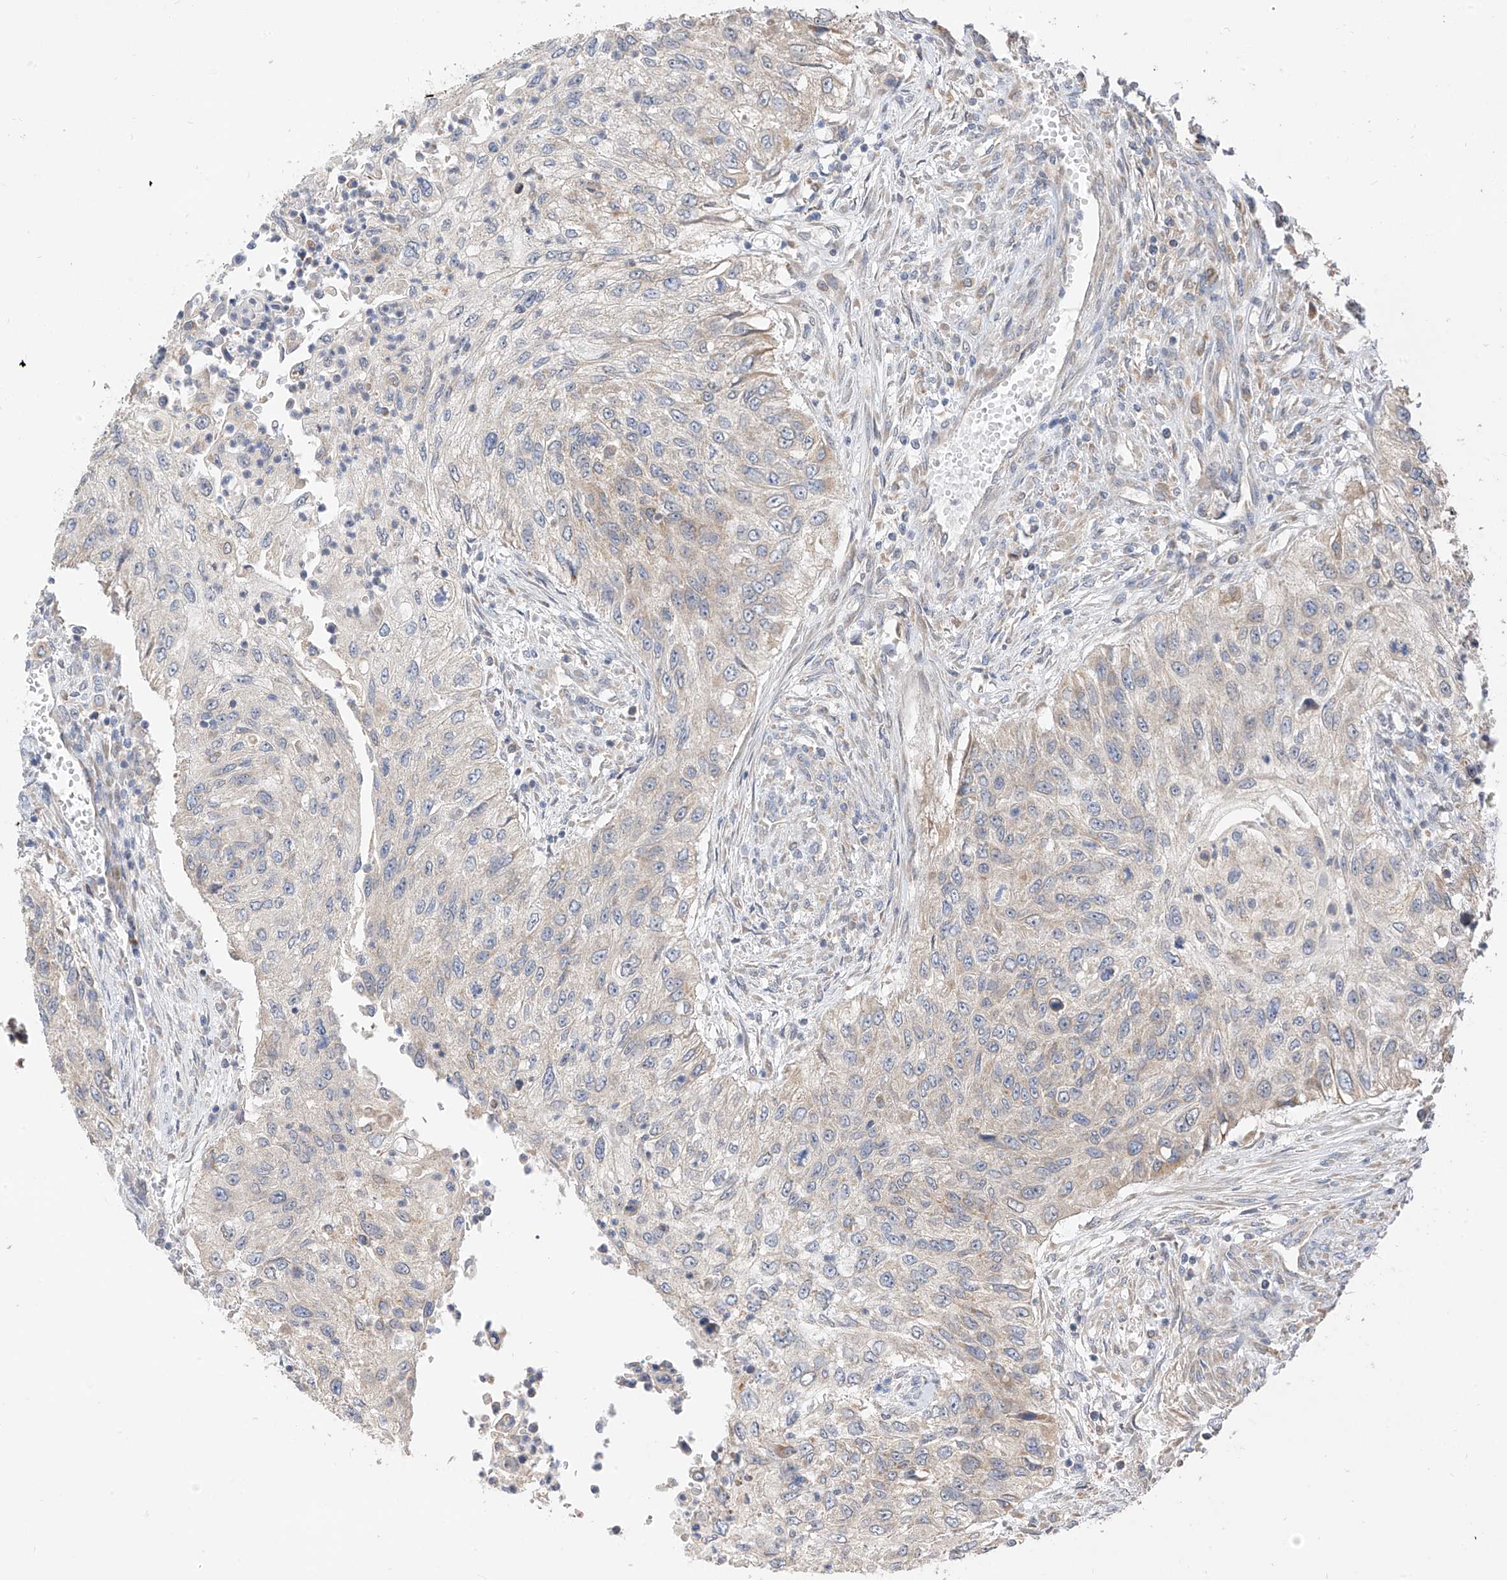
{"staining": {"intensity": "weak", "quantity": "<25%", "location": "cytoplasmic/membranous"}, "tissue": "urothelial cancer", "cell_type": "Tumor cells", "image_type": "cancer", "snomed": [{"axis": "morphology", "description": "Urothelial carcinoma, High grade"}, {"axis": "topography", "description": "Urinary bladder"}], "caption": "Tumor cells show no significant positivity in urothelial cancer.", "gene": "PPA2", "patient": {"sex": "female", "age": 60}}